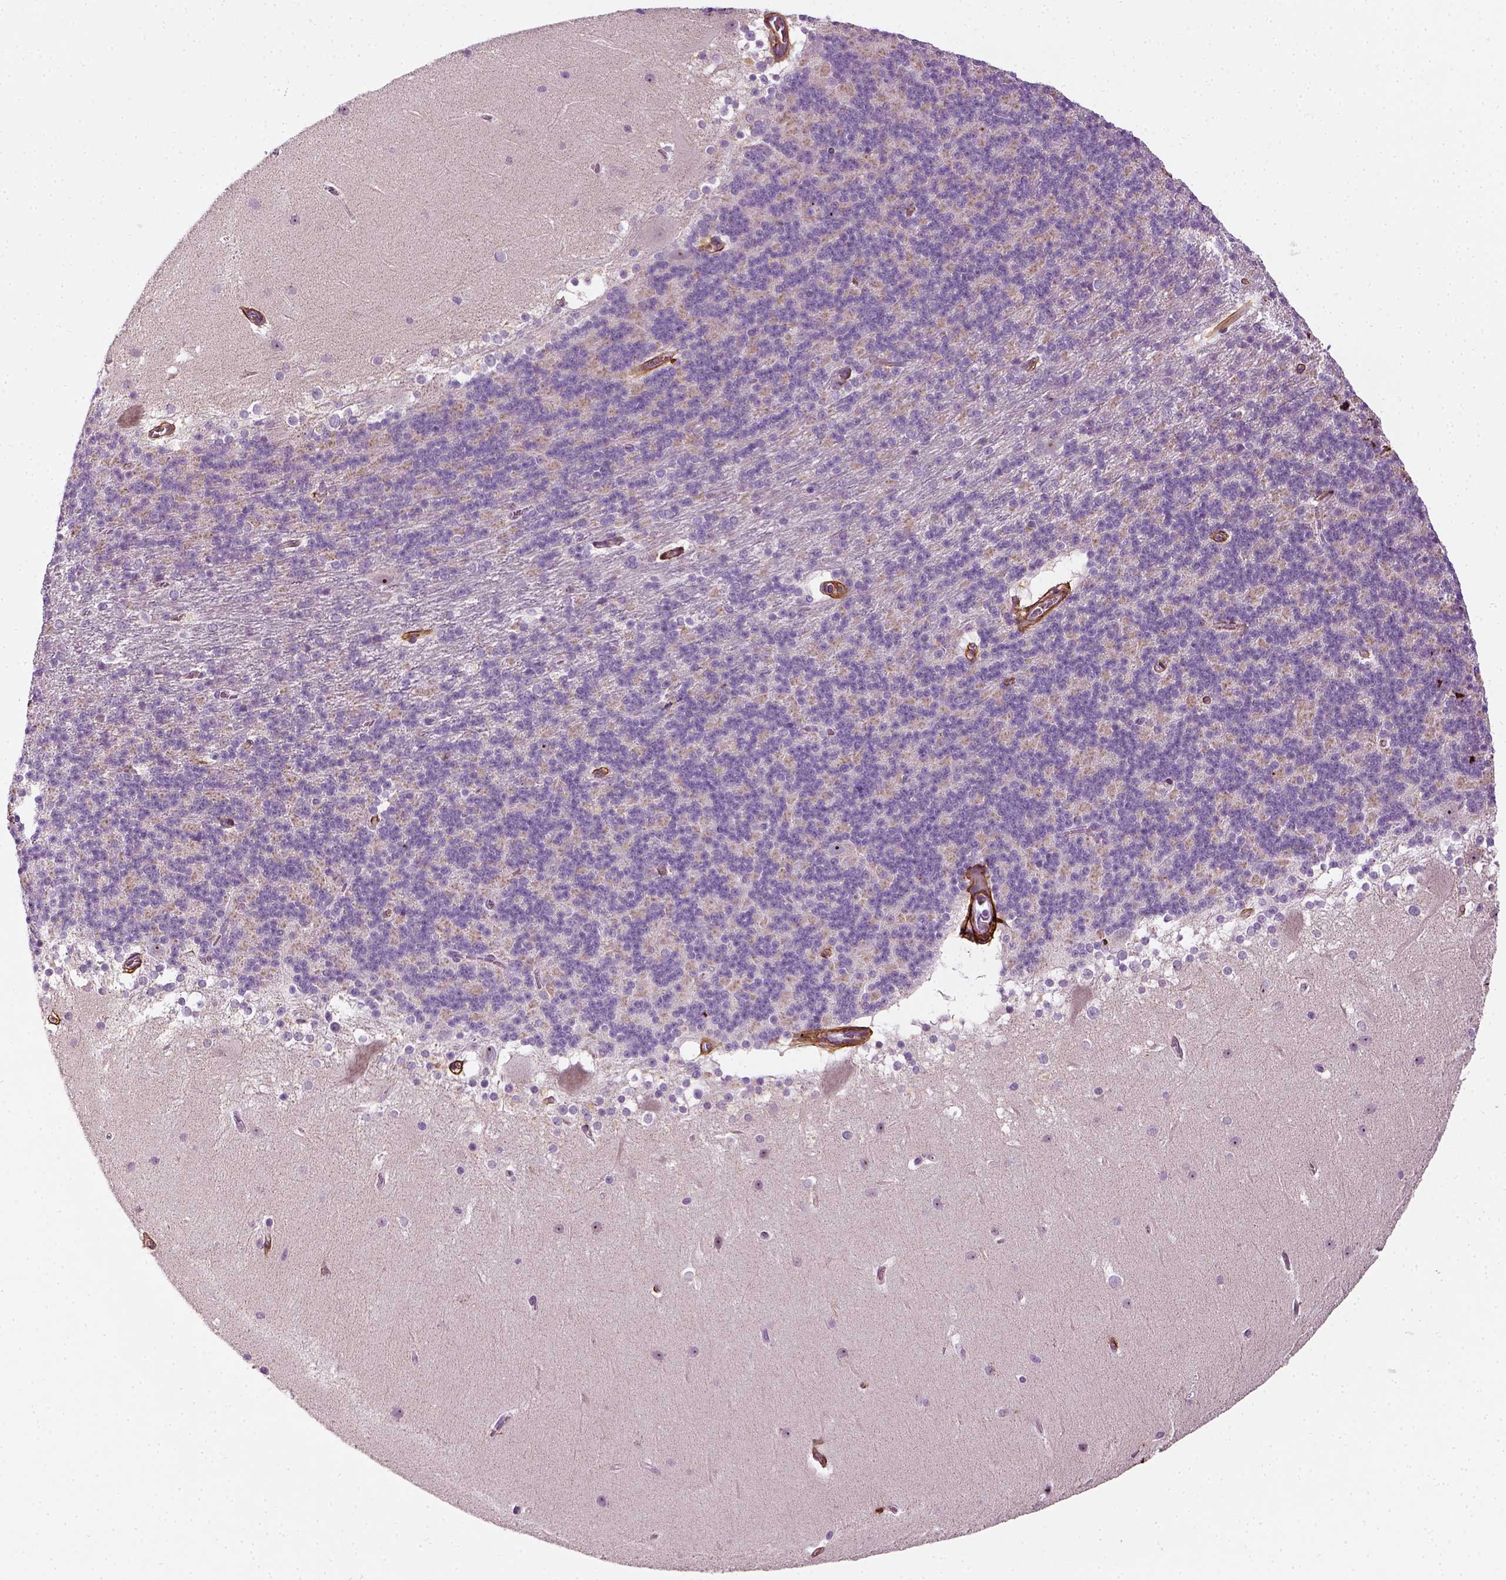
{"staining": {"intensity": "negative", "quantity": "none", "location": "none"}, "tissue": "cerebellum", "cell_type": "Cells in granular layer", "image_type": "normal", "snomed": [{"axis": "morphology", "description": "Normal tissue, NOS"}, {"axis": "topography", "description": "Cerebellum"}], "caption": "The histopathology image displays no staining of cells in granular layer in benign cerebellum. (Brightfield microscopy of DAB IHC at high magnification).", "gene": "COL6A2", "patient": {"sex": "female", "age": 19}}